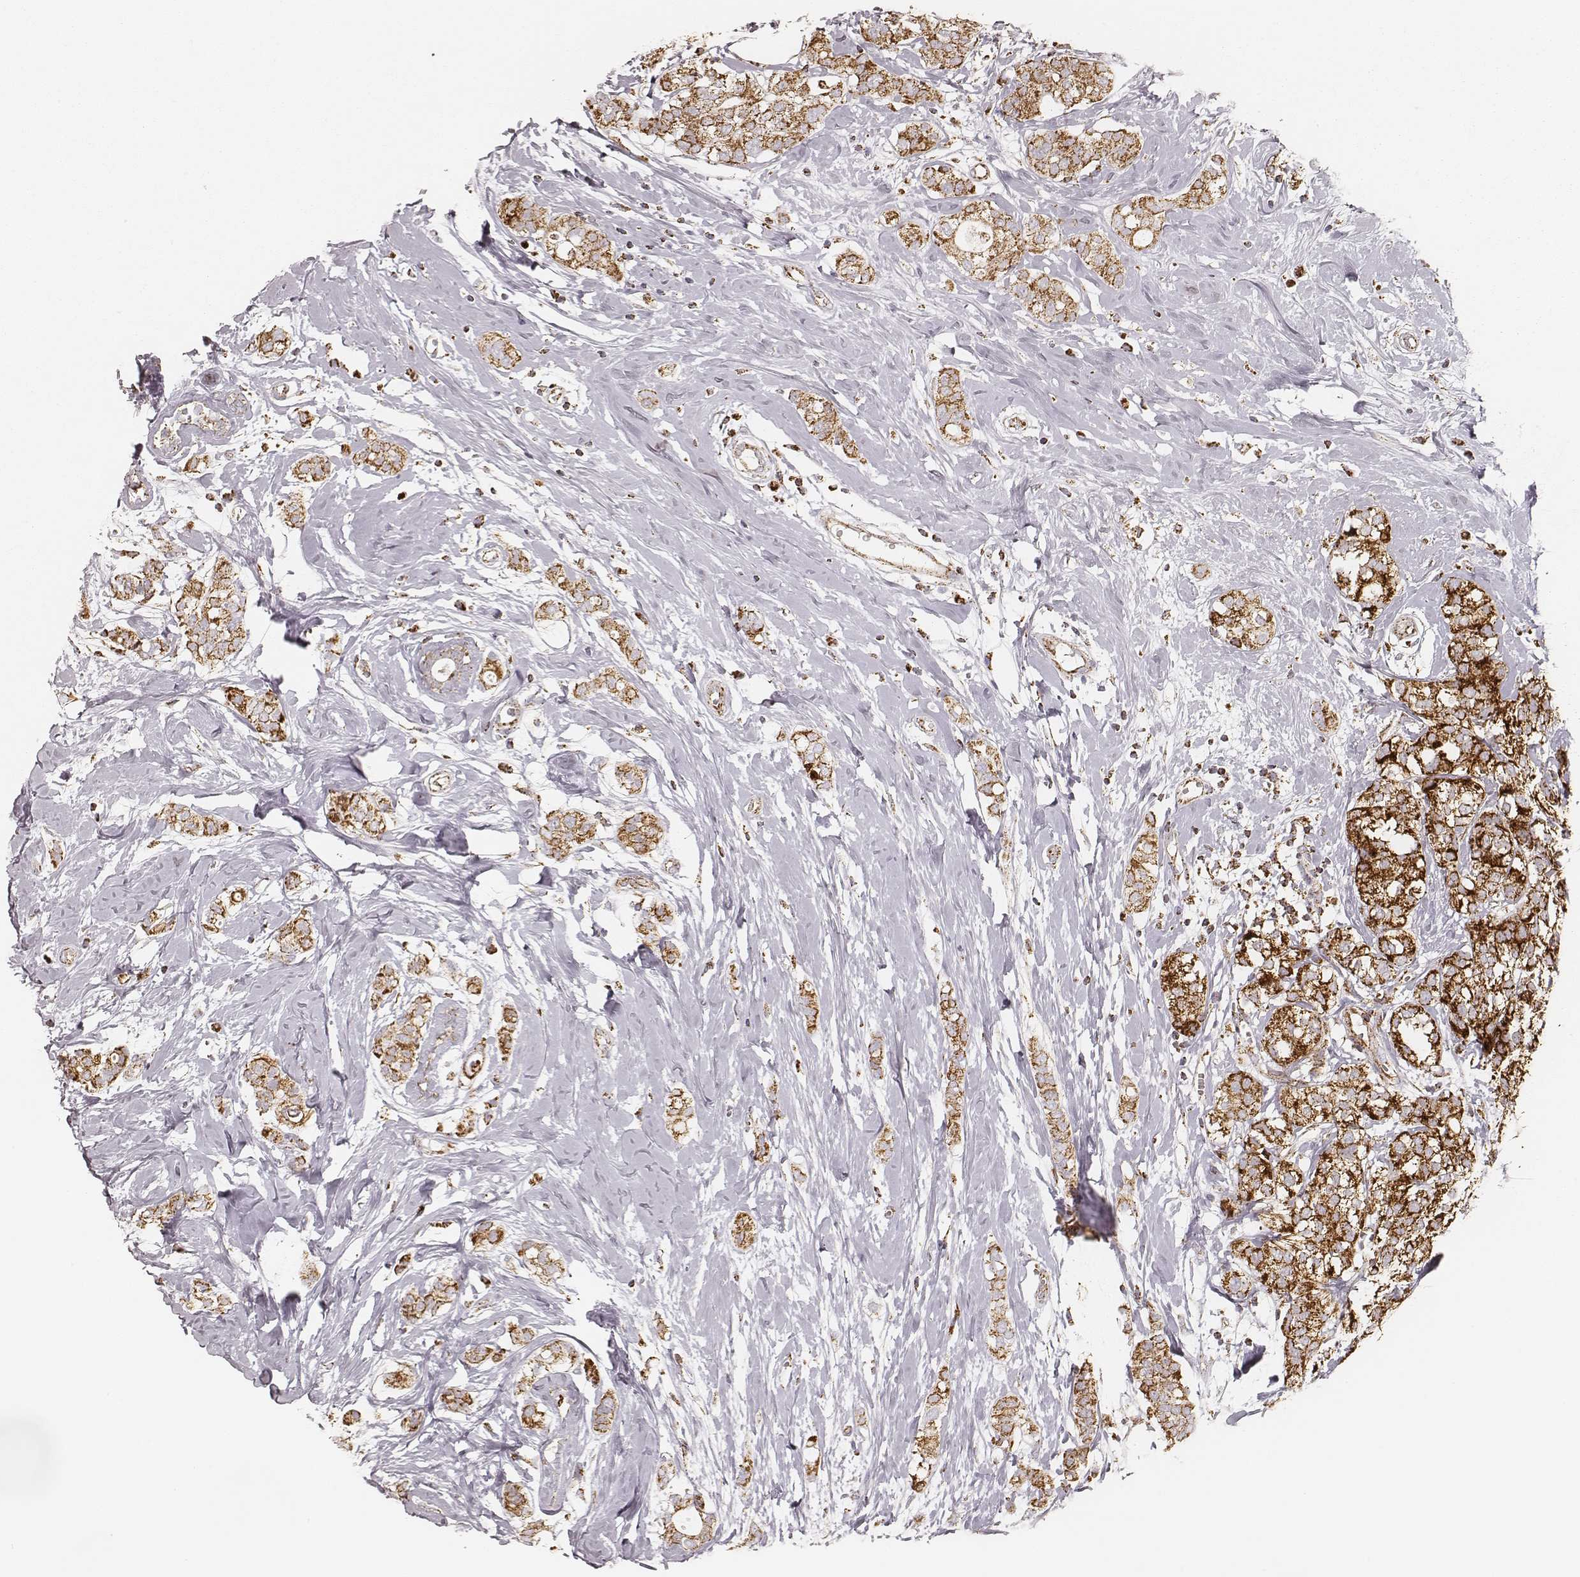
{"staining": {"intensity": "strong", "quantity": ">75%", "location": "cytoplasmic/membranous"}, "tissue": "breast cancer", "cell_type": "Tumor cells", "image_type": "cancer", "snomed": [{"axis": "morphology", "description": "Duct carcinoma"}, {"axis": "topography", "description": "Breast"}], "caption": "Immunohistochemical staining of human intraductal carcinoma (breast) reveals high levels of strong cytoplasmic/membranous protein expression in approximately >75% of tumor cells.", "gene": "CS", "patient": {"sex": "female", "age": 40}}